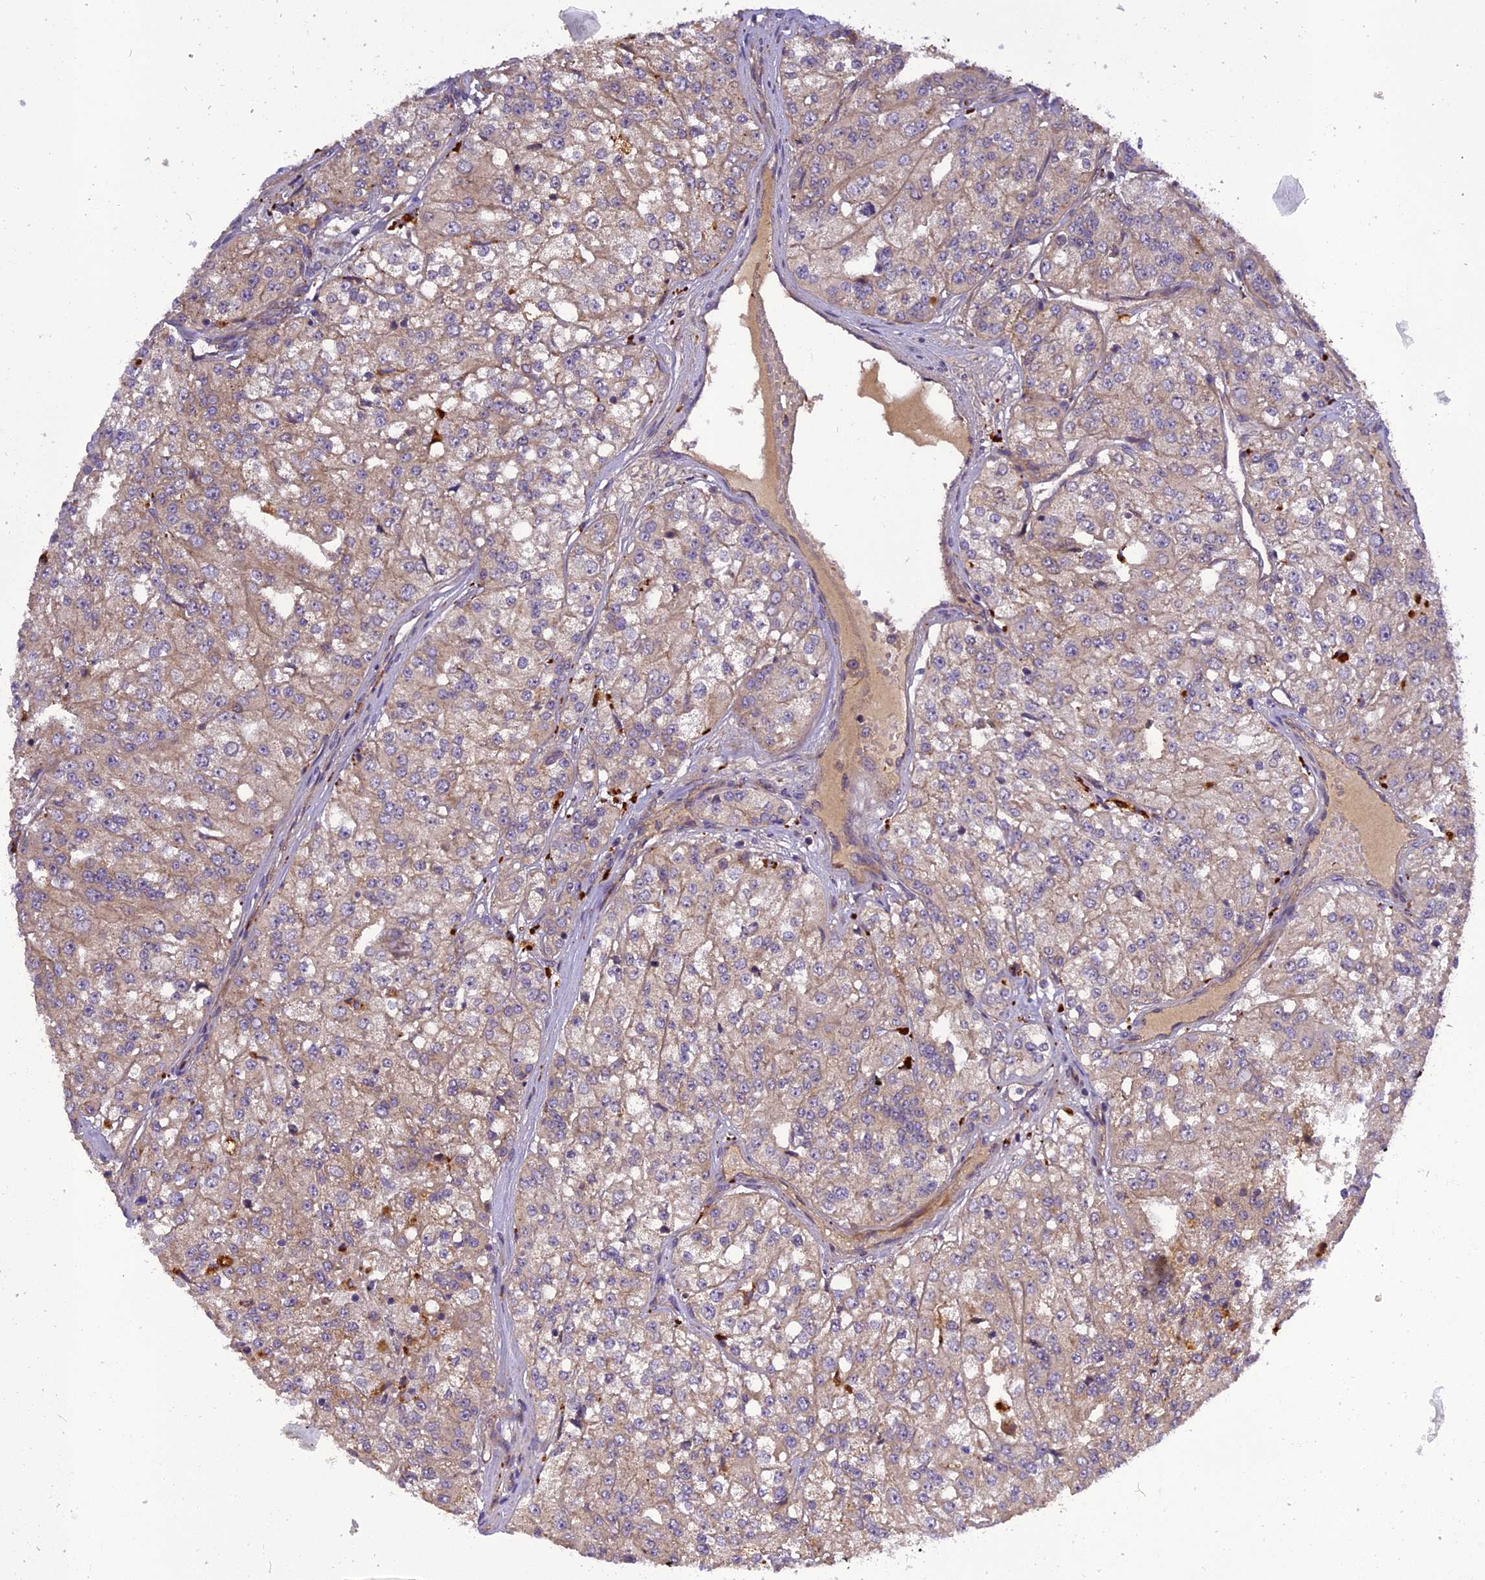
{"staining": {"intensity": "weak", "quantity": "25%-75%", "location": "cytoplasmic/membranous"}, "tissue": "renal cancer", "cell_type": "Tumor cells", "image_type": "cancer", "snomed": [{"axis": "morphology", "description": "Adenocarcinoma, NOS"}, {"axis": "topography", "description": "Kidney"}], "caption": "Renal cancer (adenocarcinoma) was stained to show a protein in brown. There is low levels of weak cytoplasmic/membranous staining in about 25%-75% of tumor cells.", "gene": "FNIP2", "patient": {"sex": "female", "age": 63}}